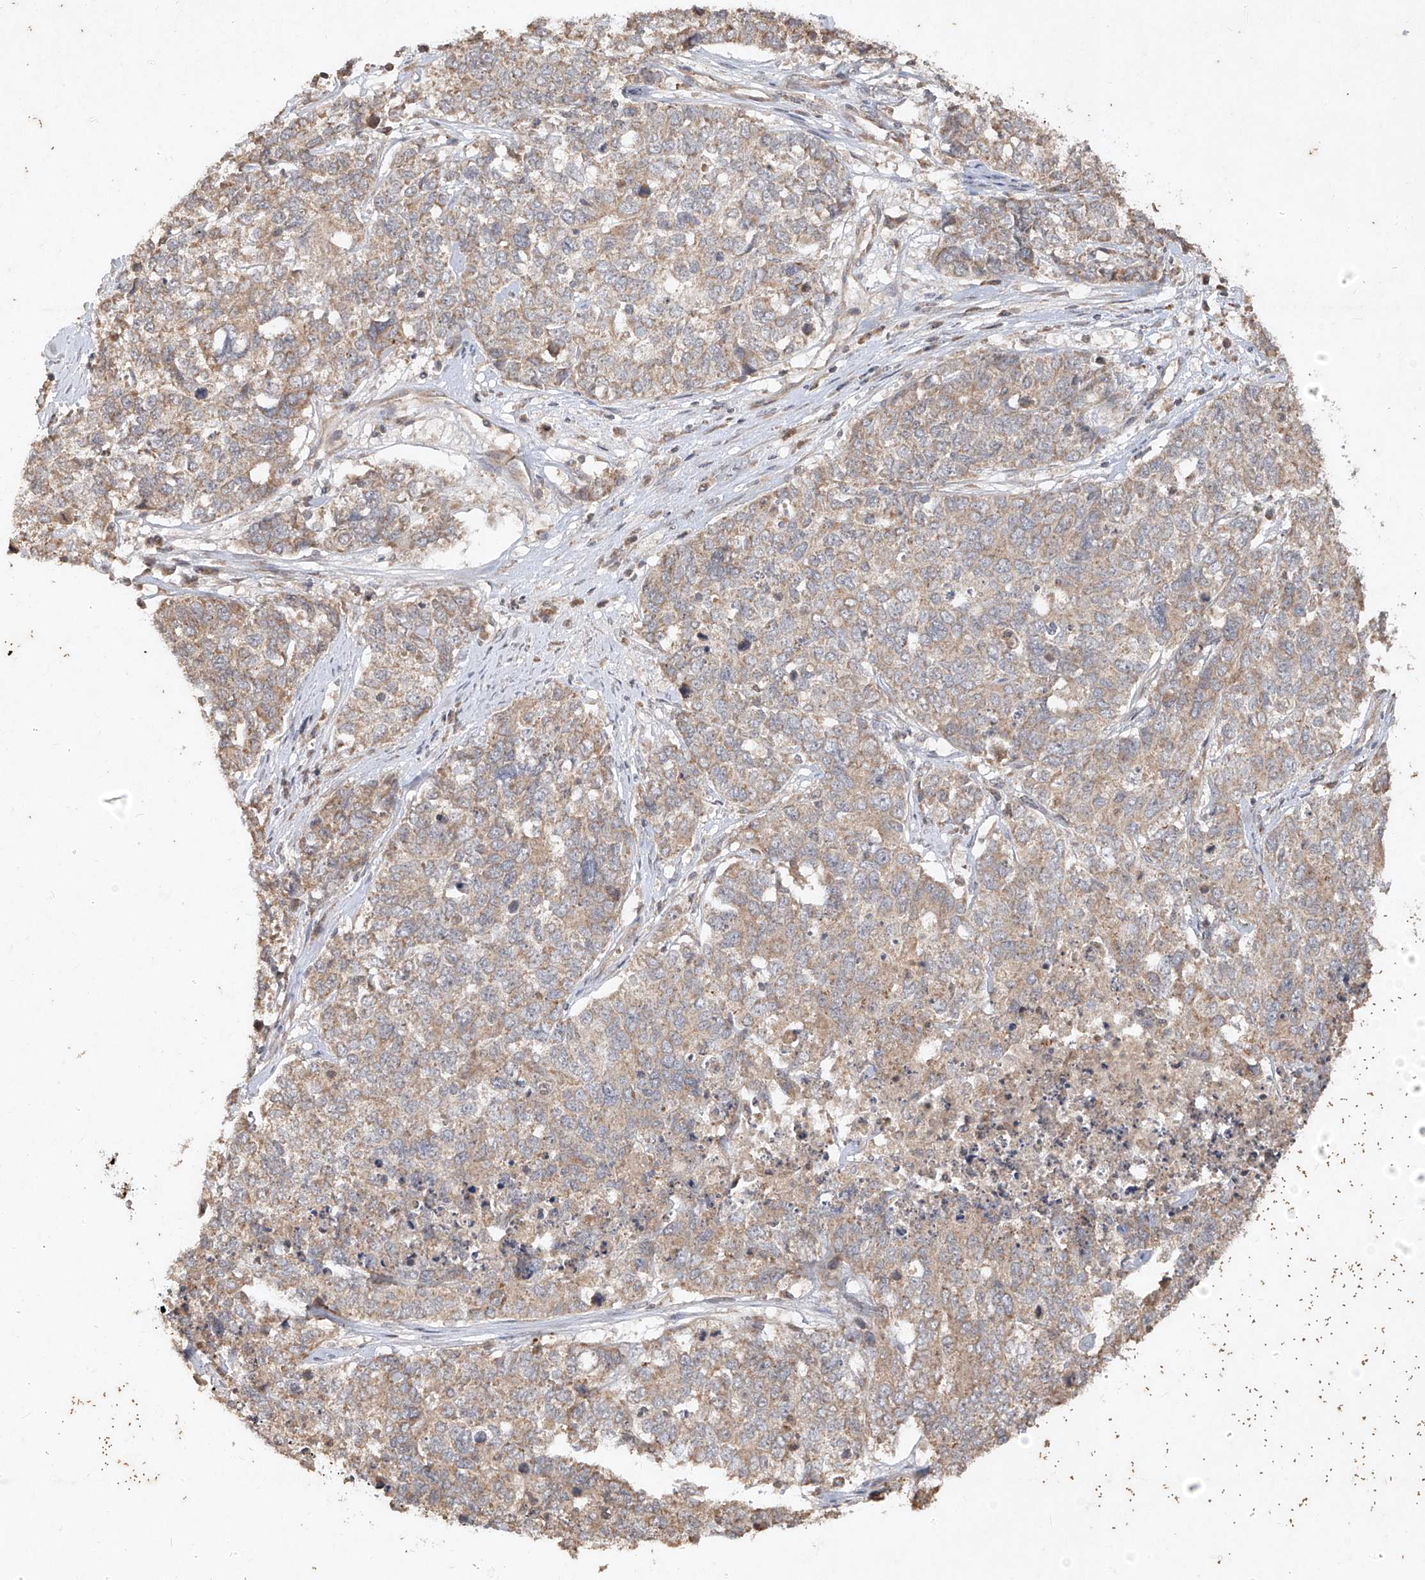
{"staining": {"intensity": "weak", "quantity": ">75%", "location": "cytoplasmic/membranous"}, "tissue": "cervical cancer", "cell_type": "Tumor cells", "image_type": "cancer", "snomed": [{"axis": "morphology", "description": "Squamous cell carcinoma, NOS"}, {"axis": "topography", "description": "Cervix"}], "caption": "Tumor cells show low levels of weak cytoplasmic/membranous expression in approximately >75% of cells in human cervical cancer.", "gene": "ABCD3", "patient": {"sex": "female", "age": 63}}